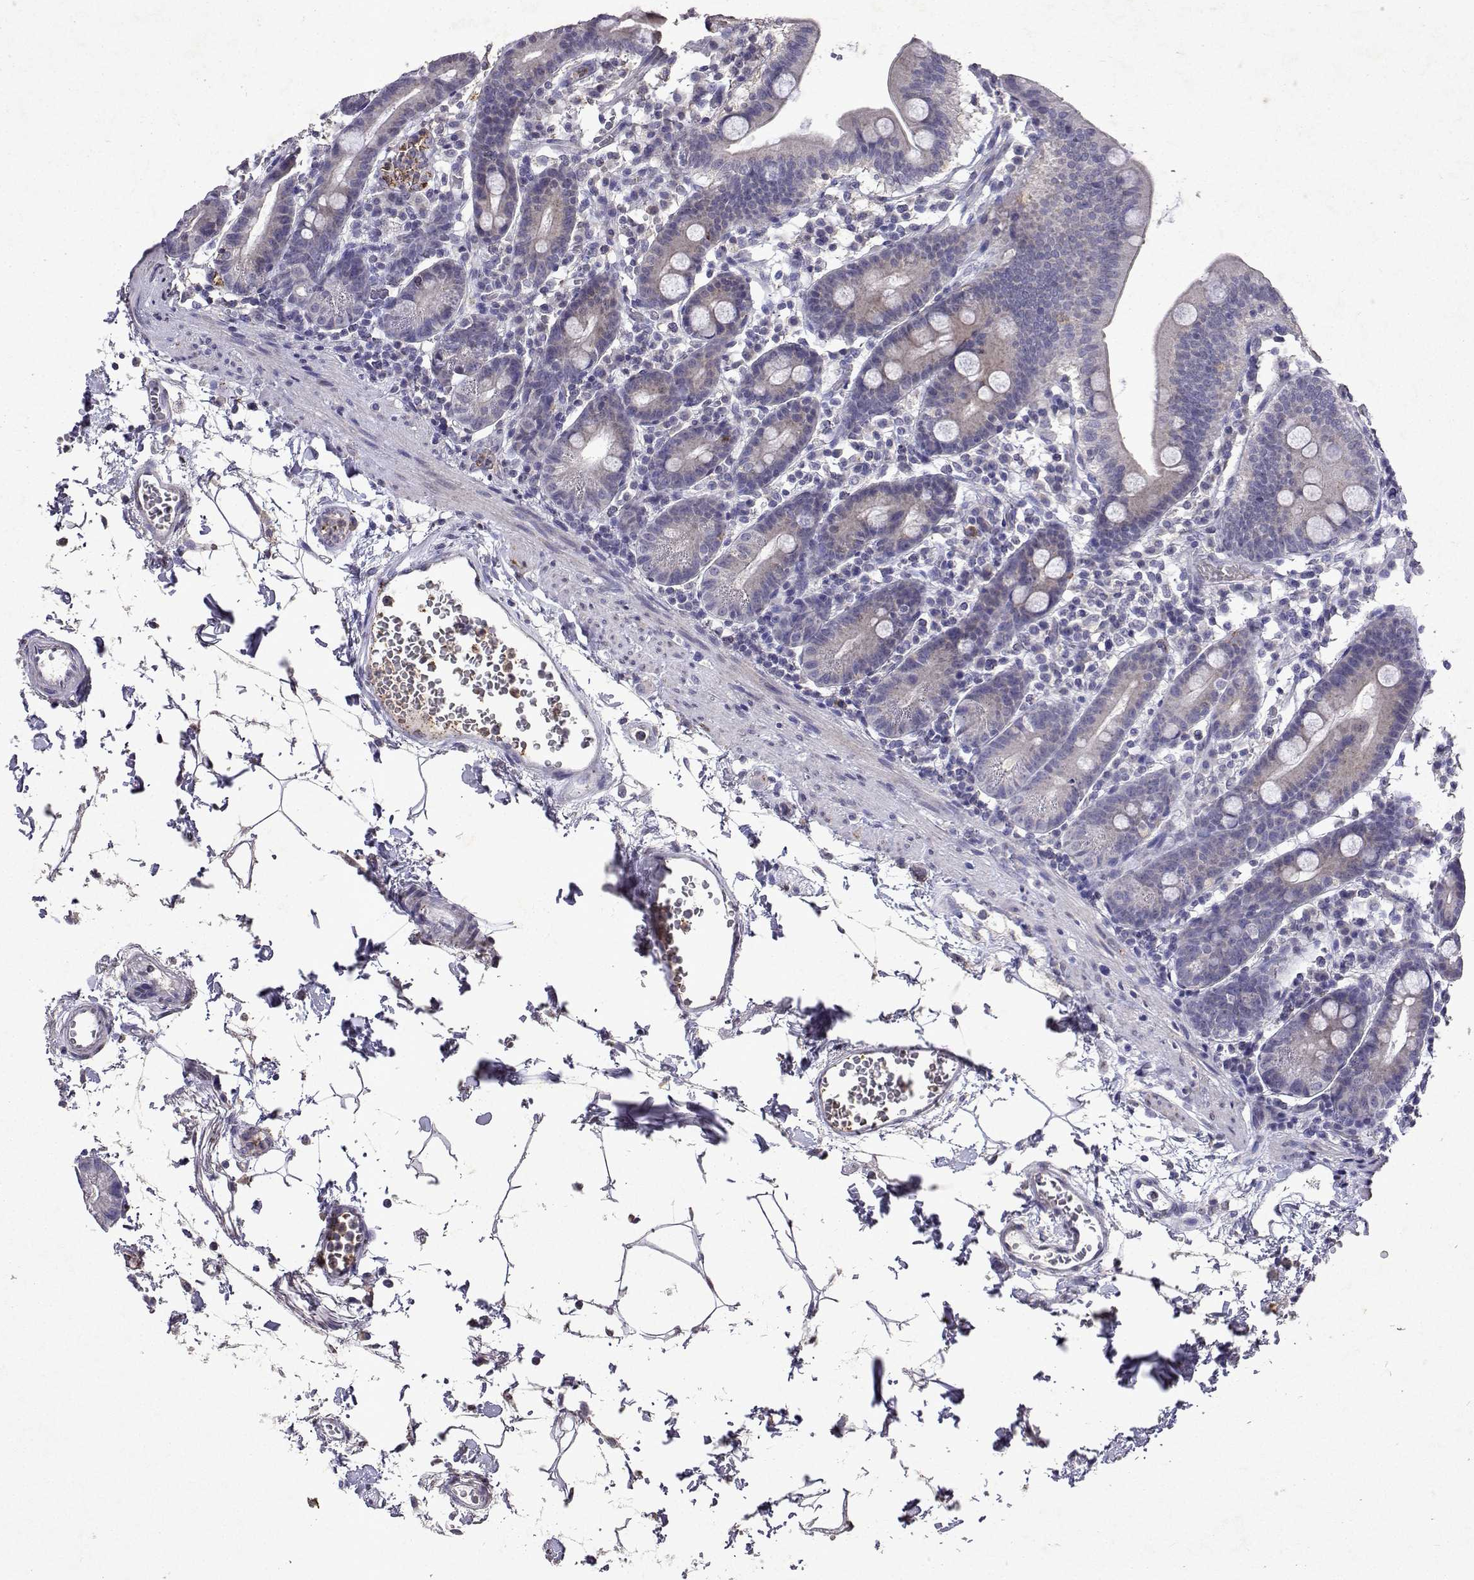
{"staining": {"intensity": "strong", "quantity": "<25%", "location": "cytoplasmic/membranous"}, "tissue": "duodenum", "cell_type": "Glandular cells", "image_type": "normal", "snomed": [{"axis": "morphology", "description": "Normal tissue, NOS"}, {"axis": "topography", "description": "Pancreas"}, {"axis": "topography", "description": "Duodenum"}], "caption": "Immunohistochemistry (IHC) photomicrograph of normal duodenum stained for a protein (brown), which reveals medium levels of strong cytoplasmic/membranous staining in approximately <25% of glandular cells.", "gene": "DUSP28", "patient": {"sex": "male", "age": 59}}